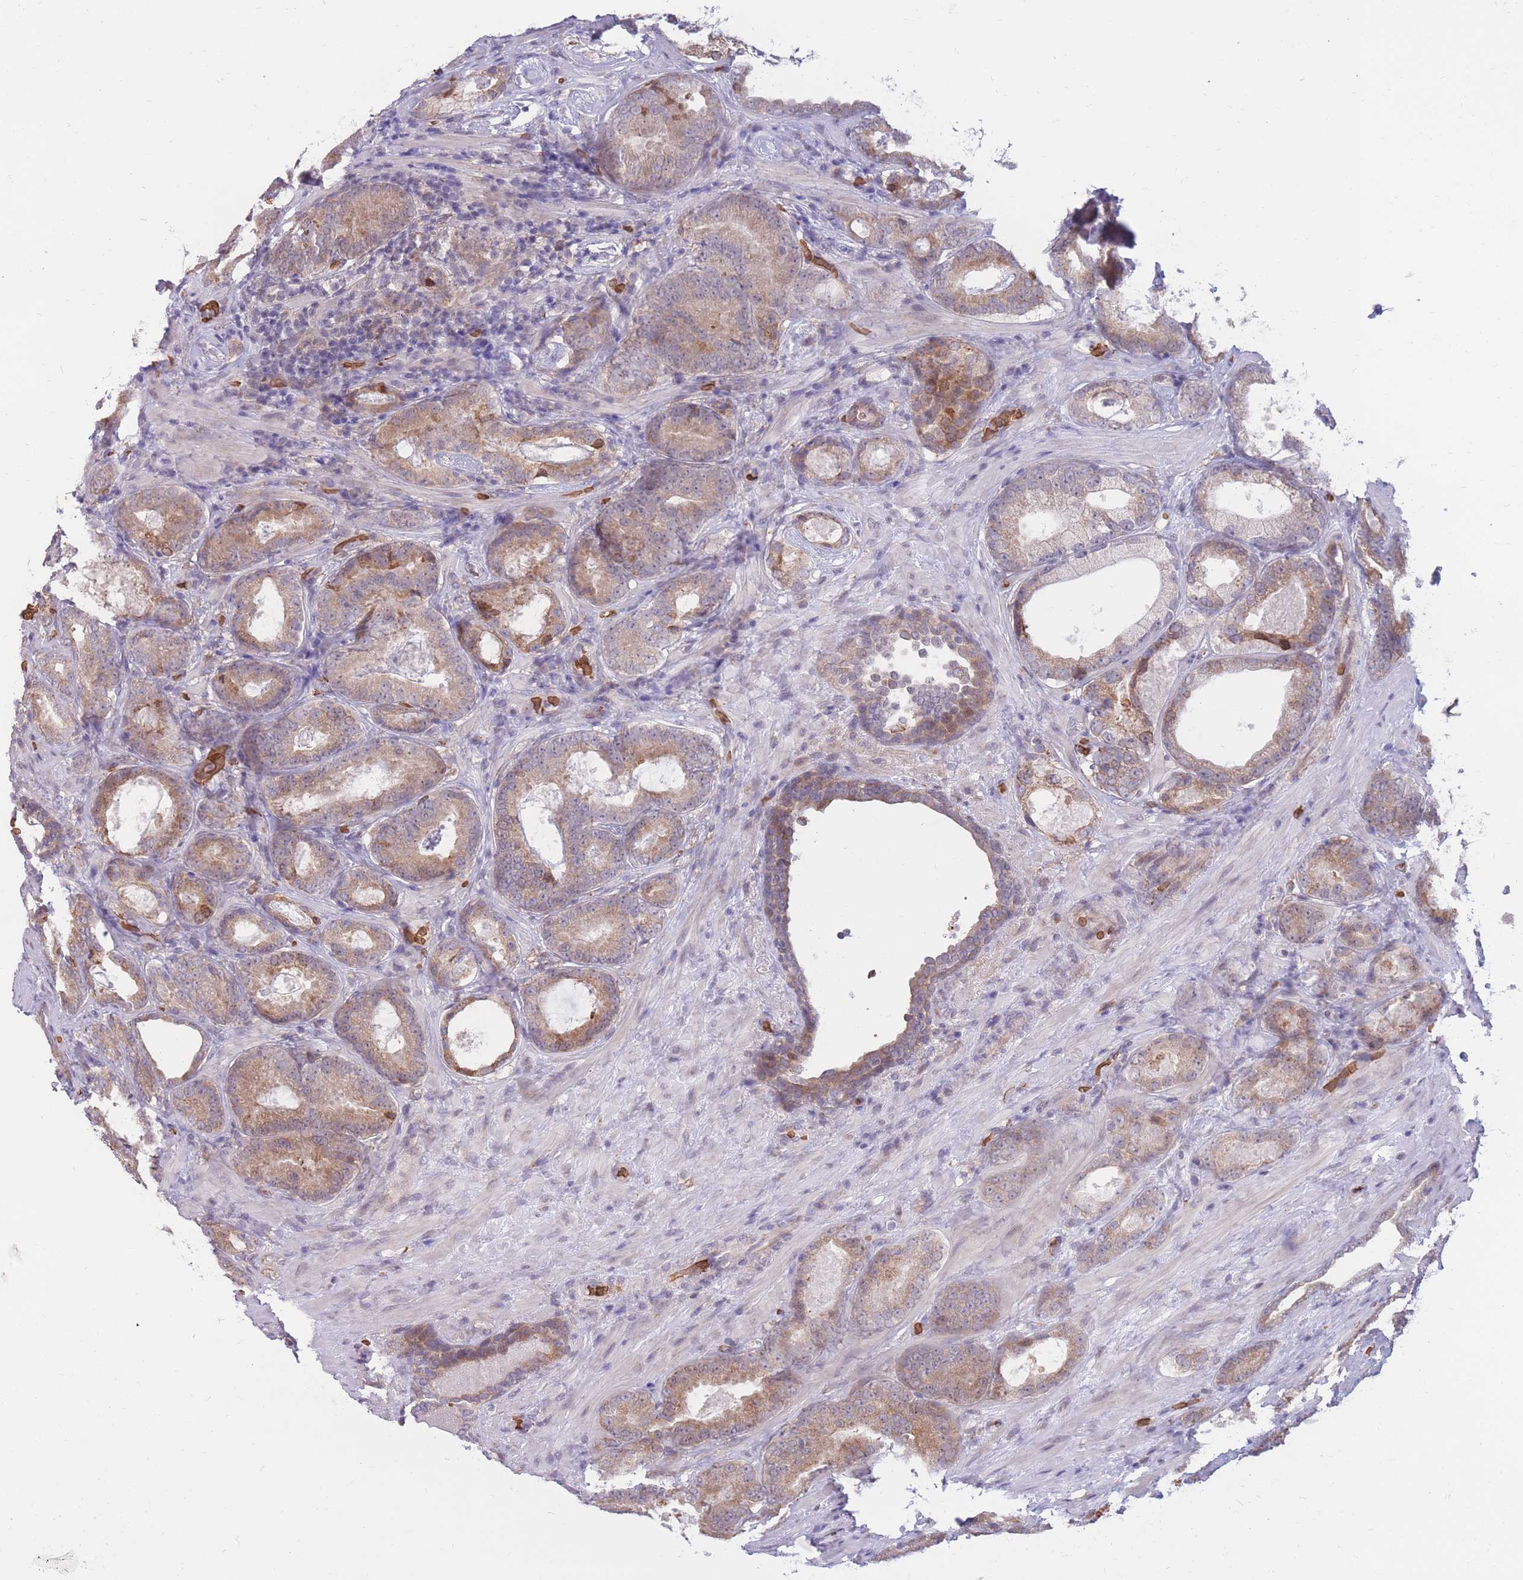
{"staining": {"intensity": "moderate", "quantity": ">75%", "location": "cytoplasmic/membranous"}, "tissue": "prostate cancer", "cell_type": "Tumor cells", "image_type": "cancer", "snomed": [{"axis": "morphology", "description": "Adenocarcinoma, High grade"}, {"axis": "topography", "description": "Prostate"}], "caption": "Protein expression analysis of prostate cancer (adenocarcinoma (high-grade)) reveals moderate cytoplasmic/membranous expression in about >75% of tumor cells. (Brightfield microscopy of DAB IHC at high magnification).", "gene": "ATP10D", "patient": {"sex": "male", "age": 66}}